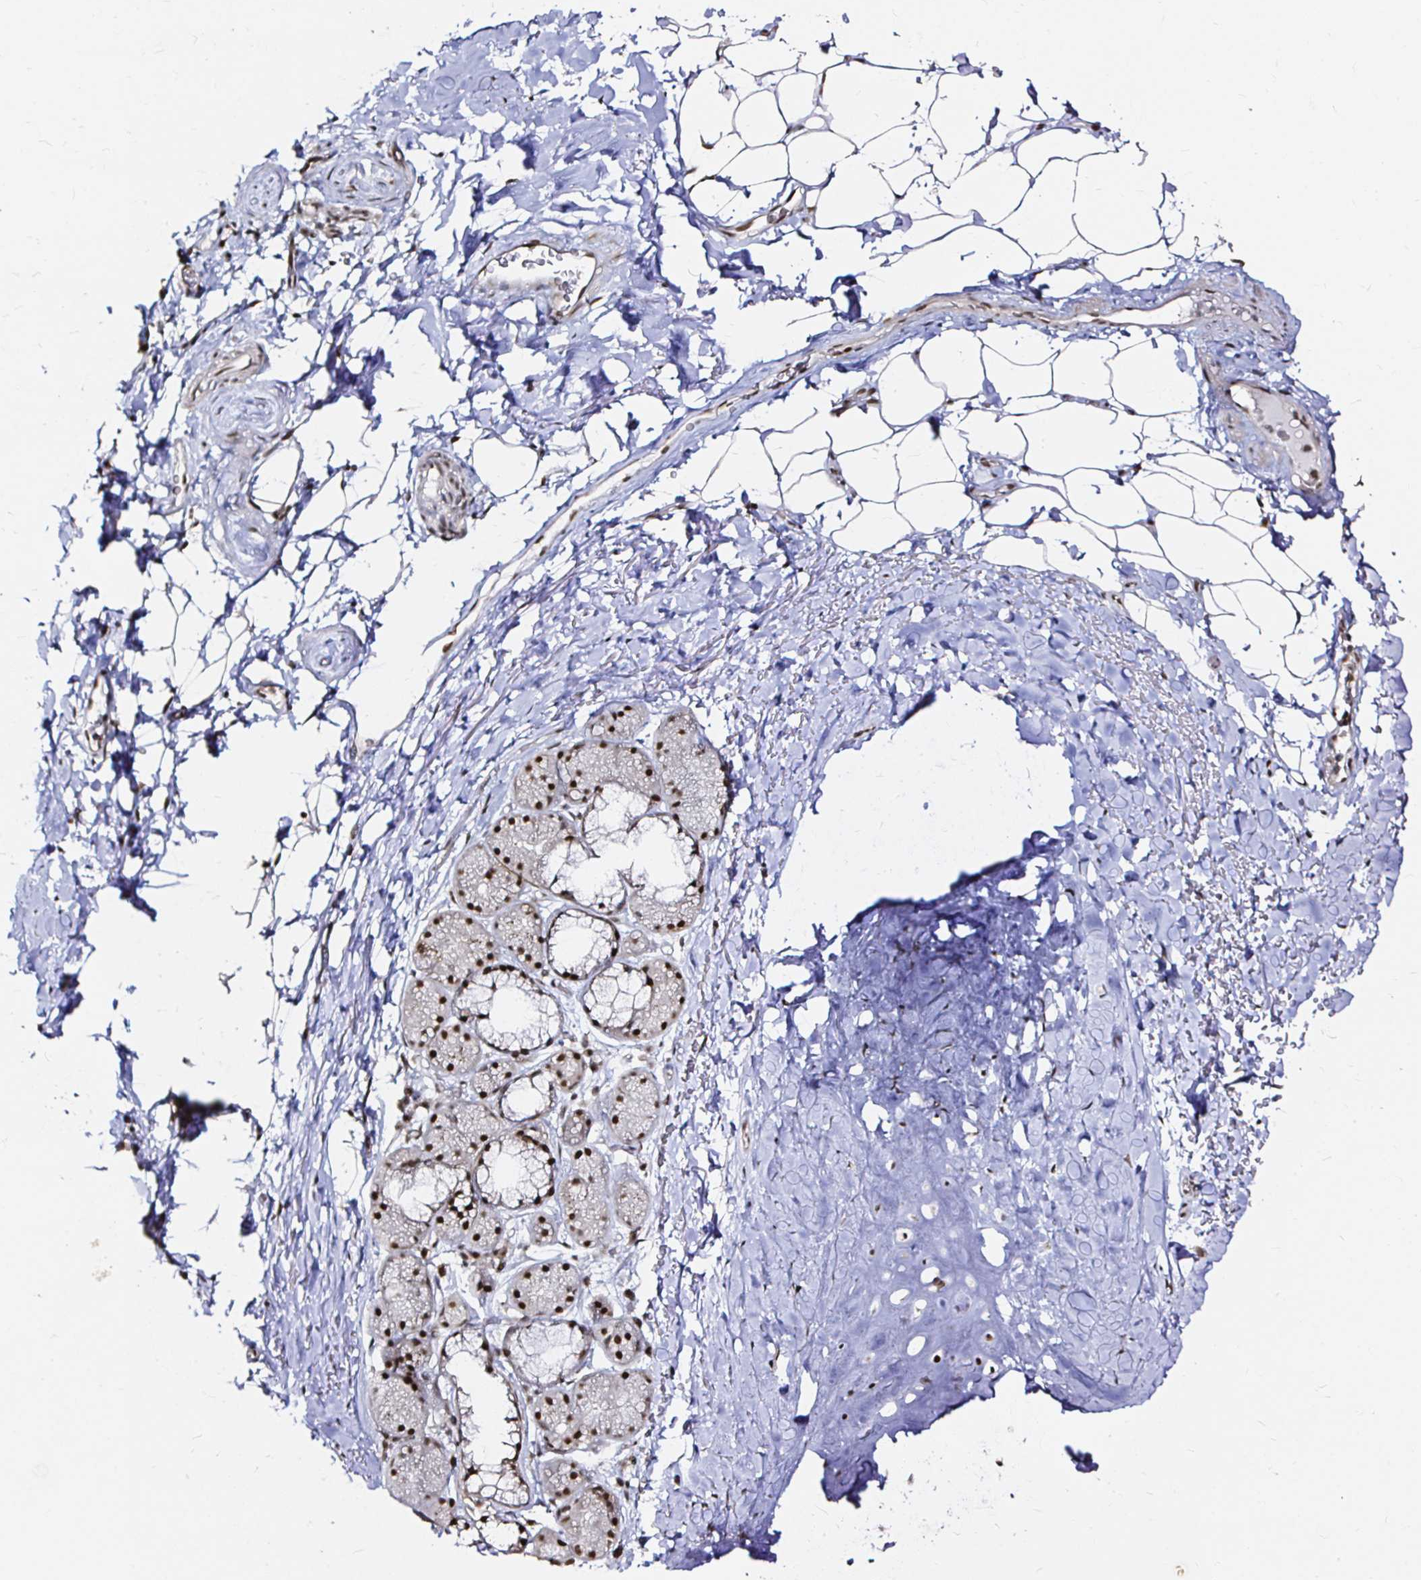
{"staining": {"intensity": "moderate", "quantity": "25%-75%", "location": "nuclear"}, "tissue": "adipose tissue", "cell_type": "Adipocytes", "image_type": "normal", "snomed": [{"axis": "morphology", "description": "Normal tissue, NOS"}, {"axis": "topography", "description": "Lymph node"}, {"axis": "topography", "description": "Cartilage tissue"}, {"axis": "topography", "description": "Bronchus"}], "caption": "Immunohistochemistry staining of normal adipose tissue, which shows medium levels of moderate nuclear staining in about 25%-75% of adipocytes indicating moderate nuclear protein positivity. The staining was performed using DAB (brown) for protein detection and nuclei were counterstained in hematoxylin (blue).", "gene": "SNRPC", "patient": {"sex": "female", "age": 70}}